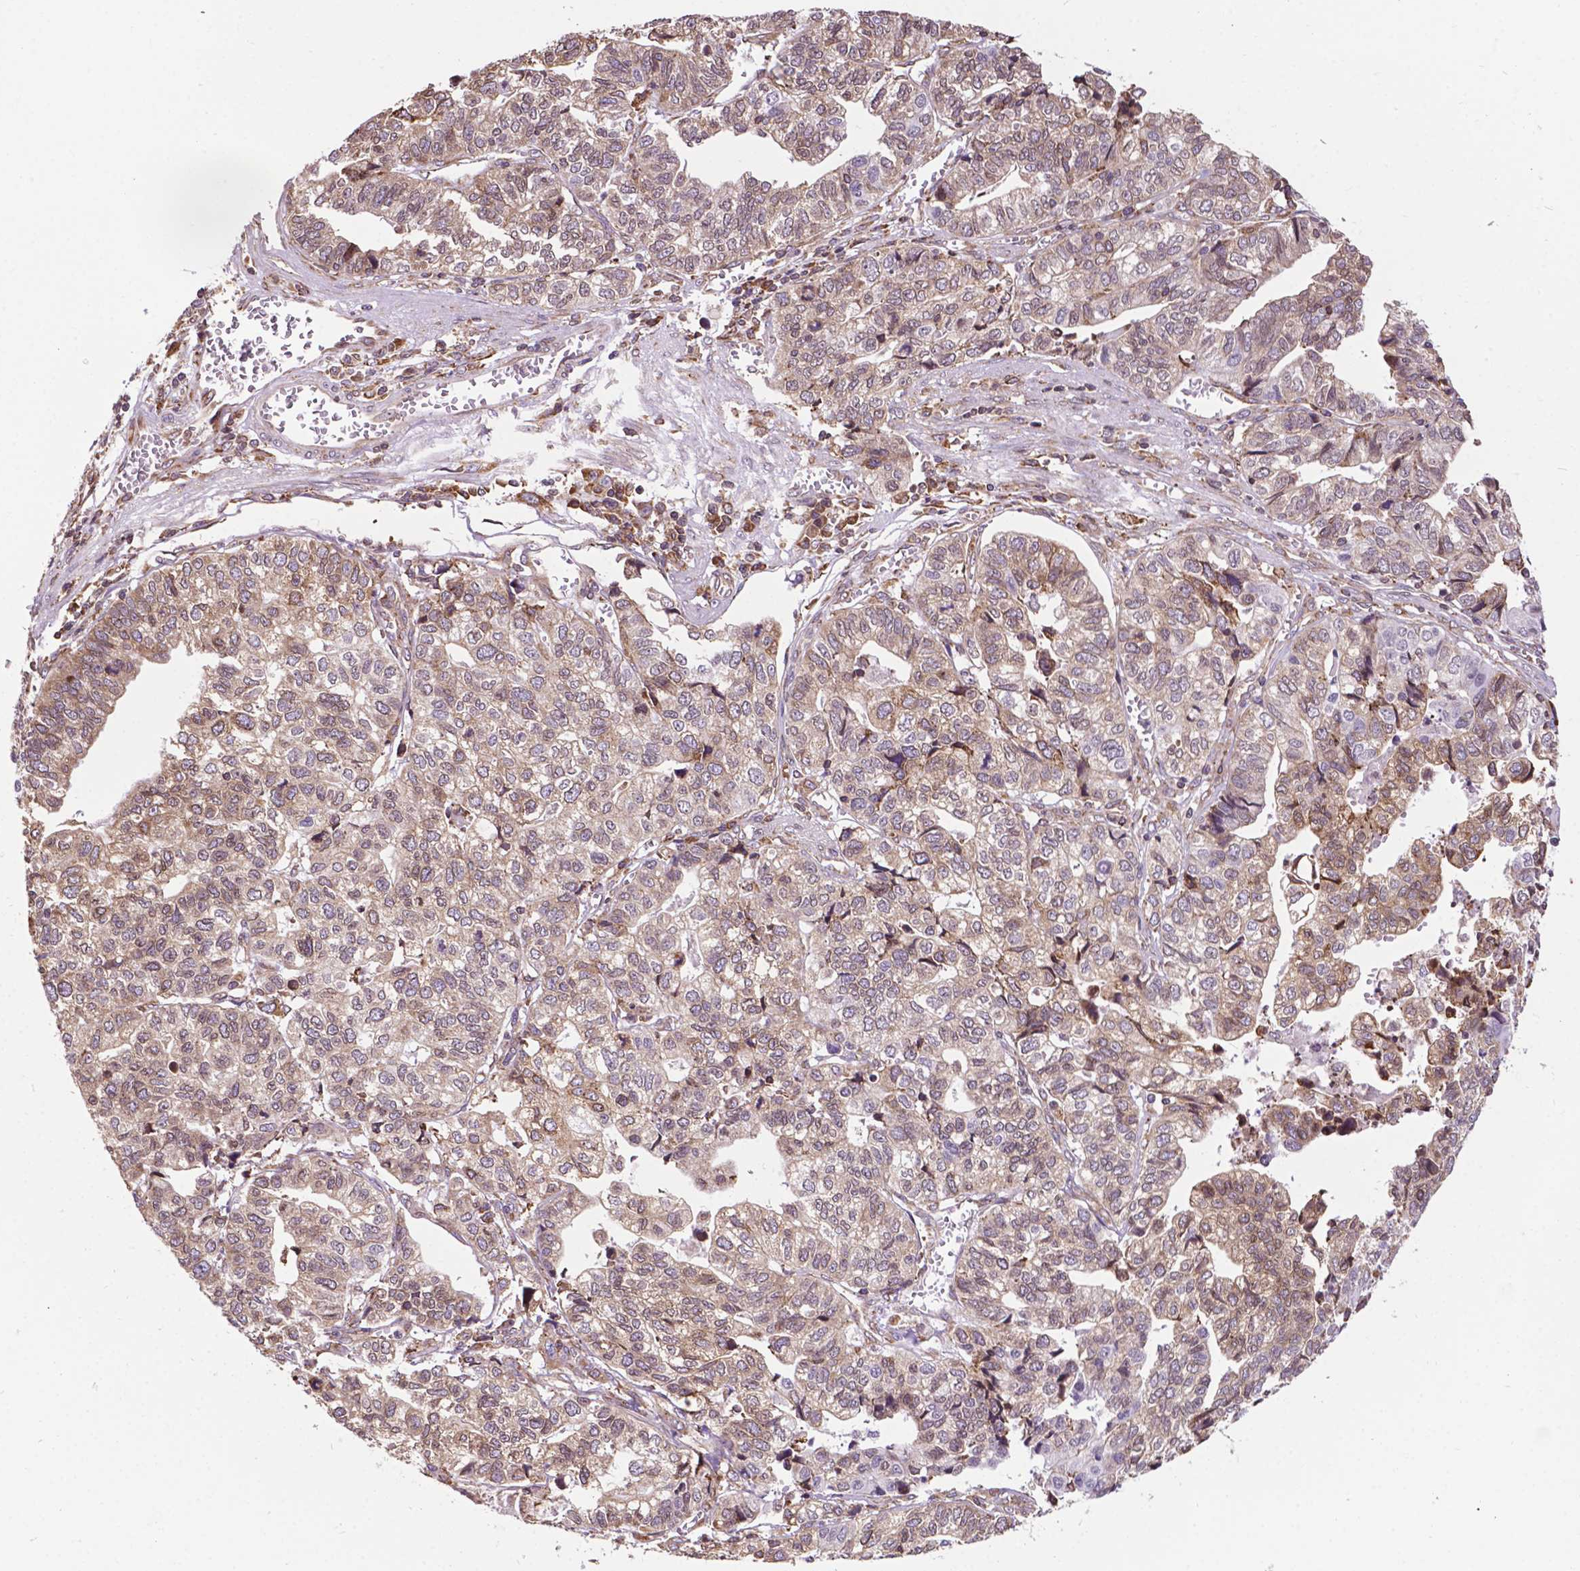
{"staining": {"intensity": "negative", "quantity": "none", "location": "none"}, "tissue": "stomach cancer", "cell_type": "Tumor cells", "image_type": "cancer", "snomed": [{"axis": "morphology", "description": "Adenocarcinoma, NOS"}, {"axis": "topography", "description": "Stomach, upper"}], "caption": "Tumor cells are negative for brown protein staining in stomach cancer (adenocarcinoma). (Brightfield microscopy of DAB (3,3'-diaminobenzidine) immunohistochemistry (IHC) at high magnification).", "gene": "GANAB", "patient": {"sex": "female", "age": 67}}